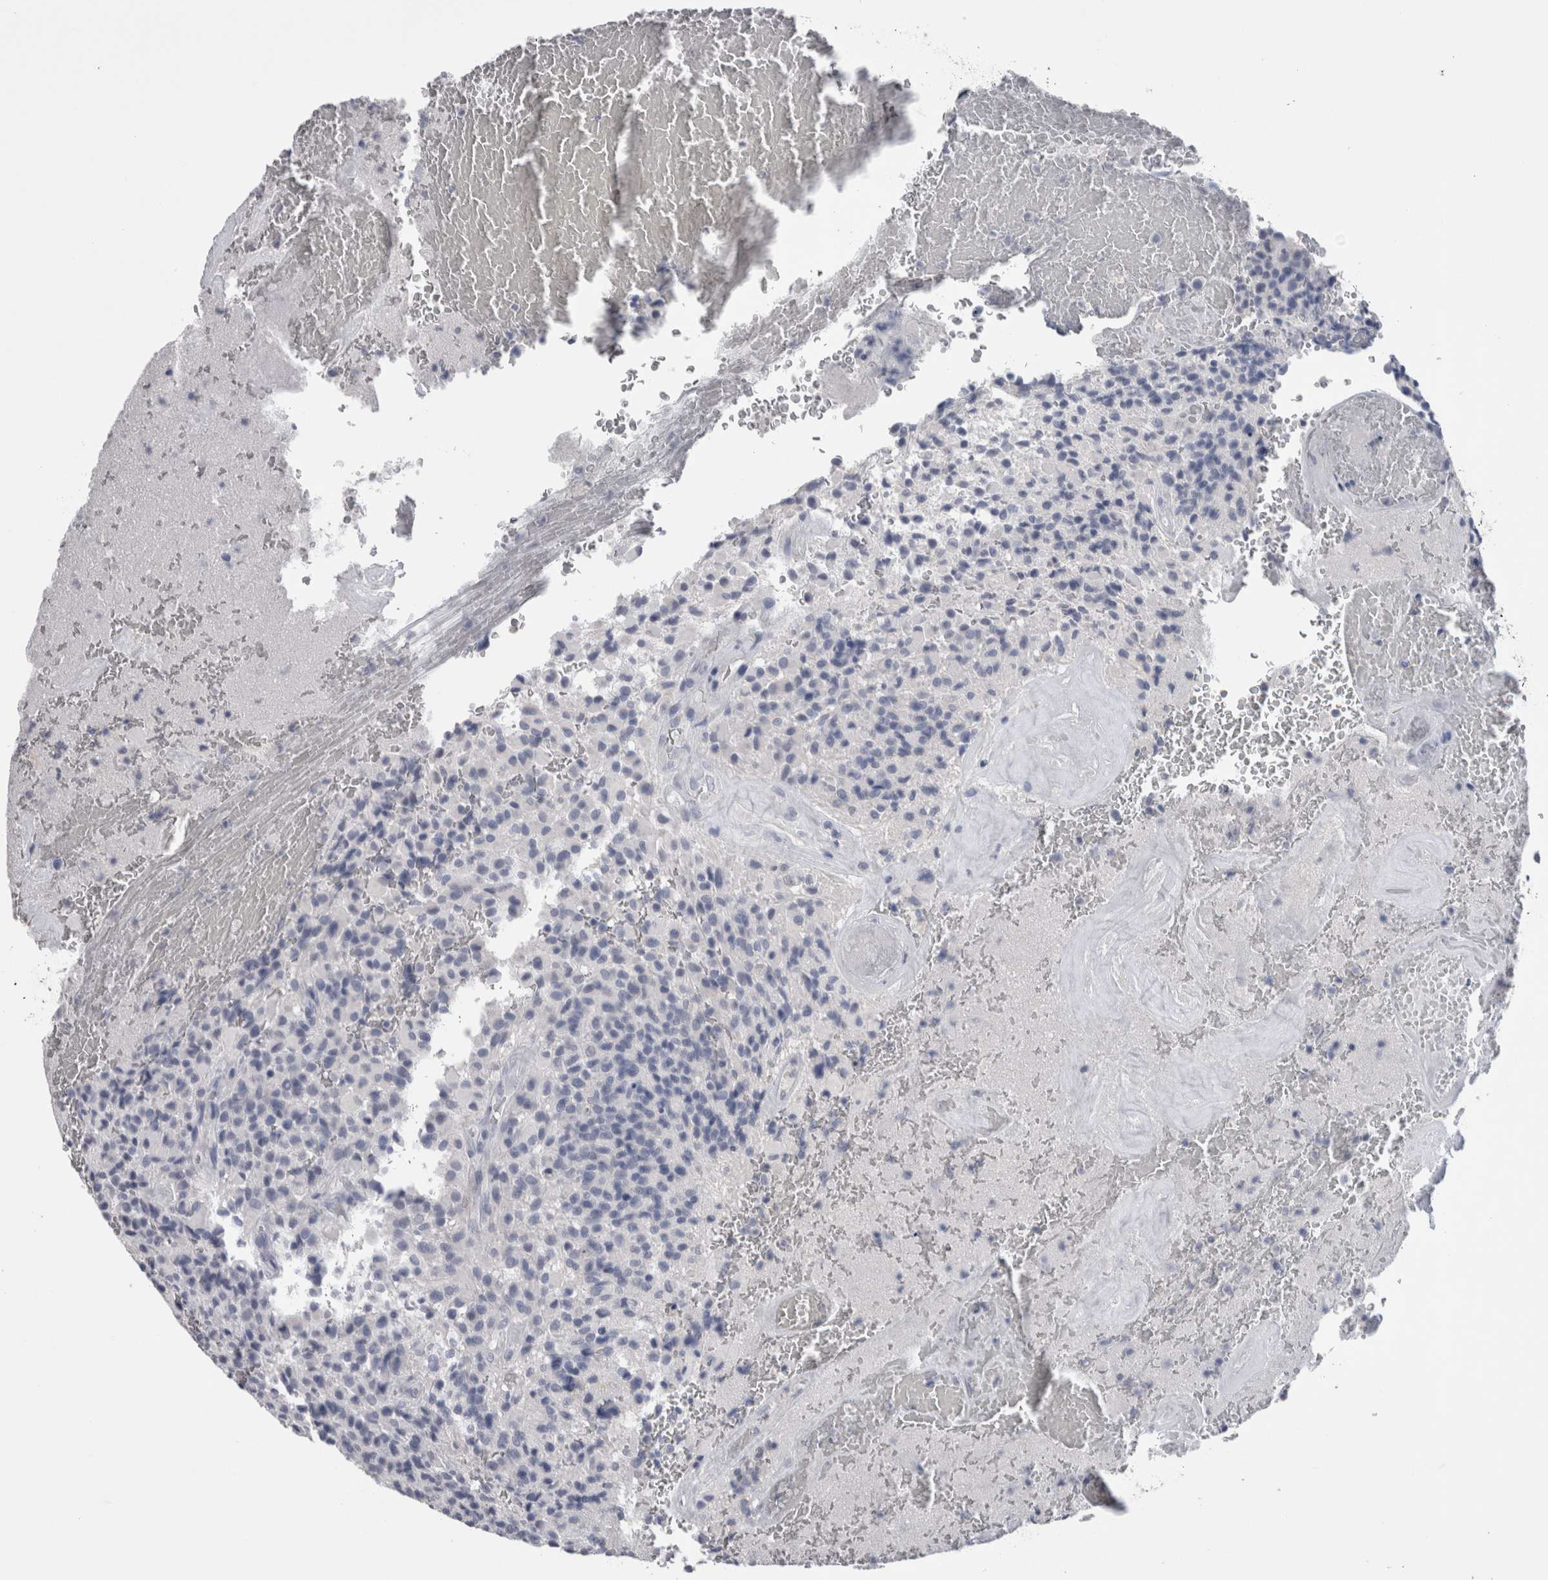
{"staining": {"intensity": "negative", "quantity": "none", "location": "none"}, "tissue": "glioma", "cell_type": "Tumor cells", "image_type": "cancer", "snomed": [{"axis": "morphology", "description": "Glioma, malignant, High grade"}, {"axis": "topography", "description": "Brain"}], "caption": "DAB (3,3'-diaminobenzidine) immunohistochemical staining of human malignant glioma (high-grade) exhibits no significant positivity in tumor cells.", "gene": "CA8", "patient": {"sex": "male", "age": 71}}